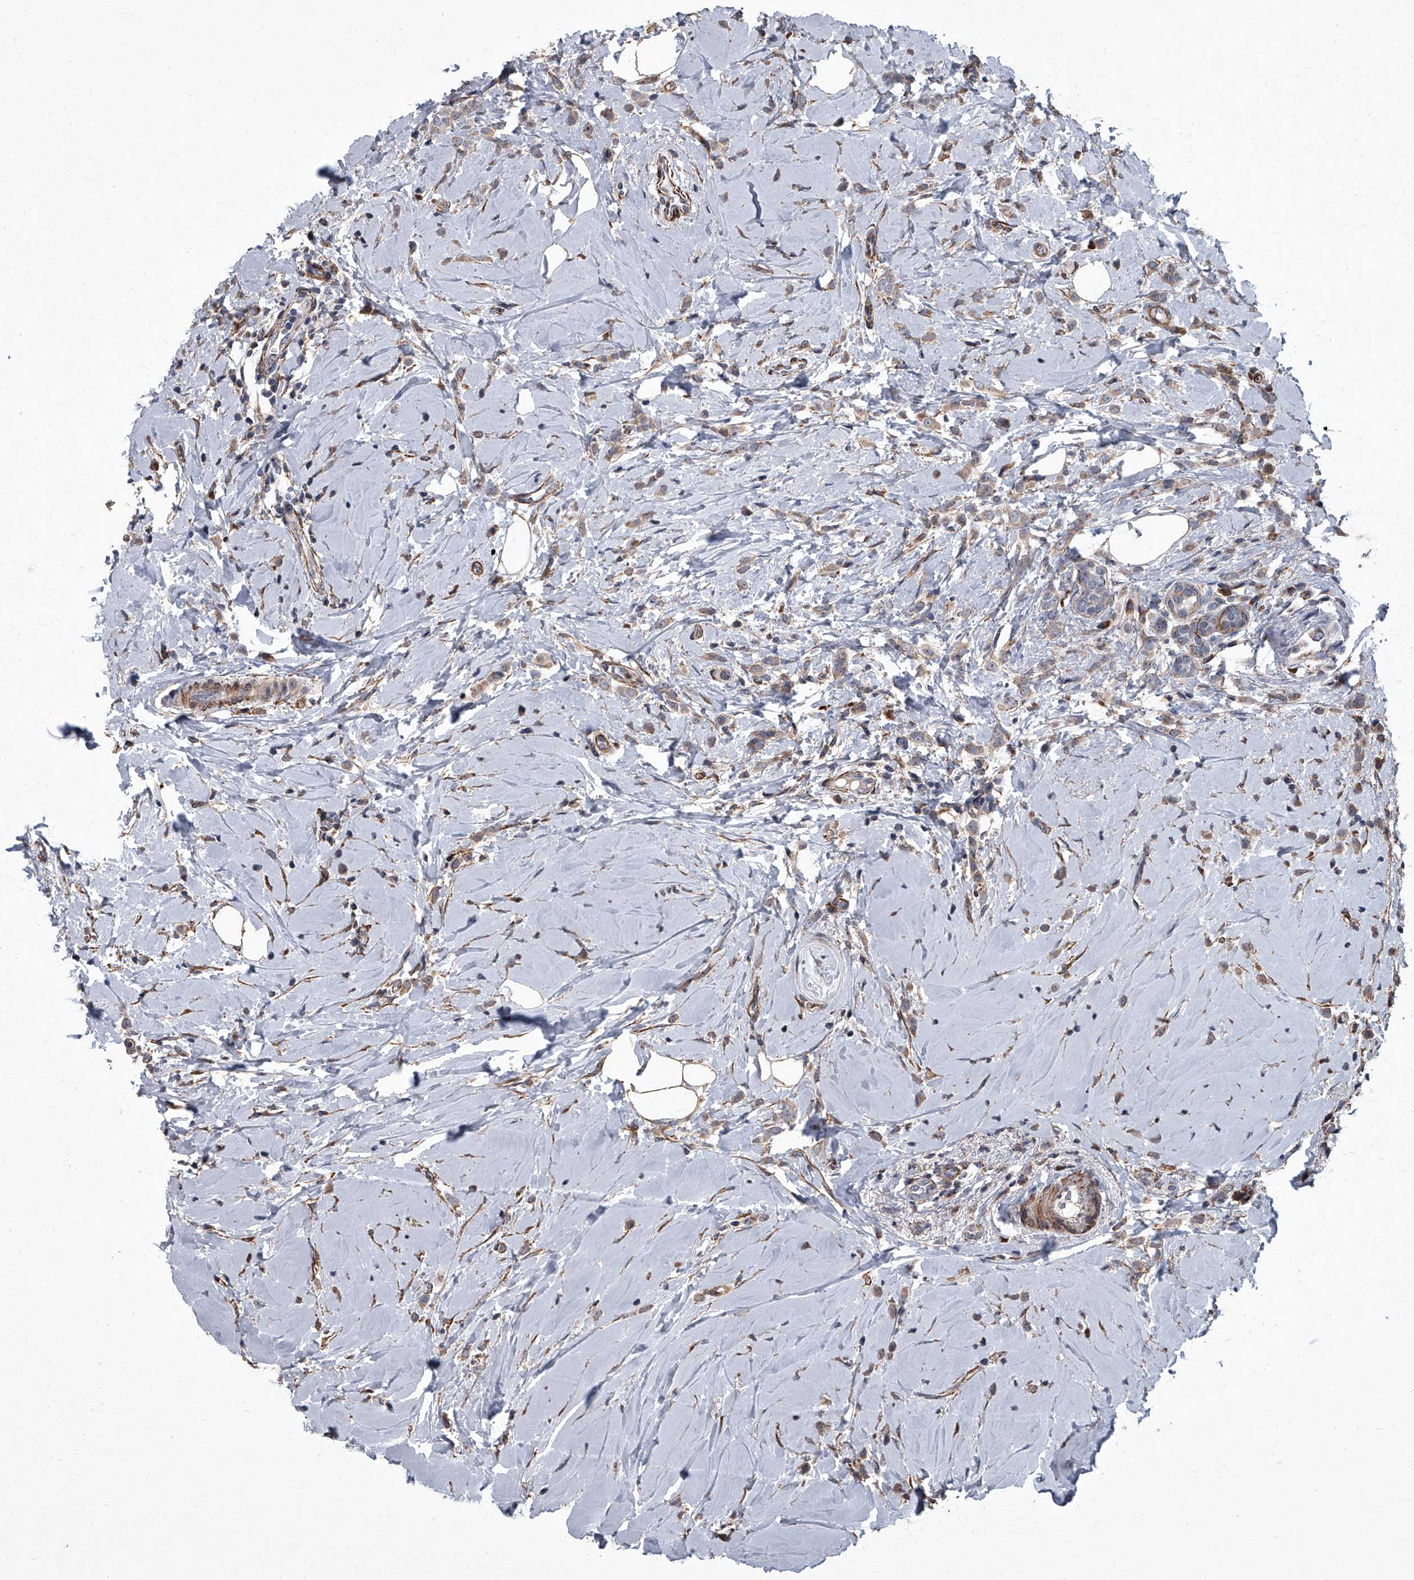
{"staining": {"intensity": "weak", "quantity": ">75%", "location": "cytoplasmic/membranous"}, "tissue": "breast cancer", "cell_type": "Tumor cells", "image_type": "cancer", "snomed": [{"axis": "morphology", "description": "Lobular carcinoma"}, {"axis": "topography", "description": "Breast"}], "caption": "Breast cancer stained with a brown dye shows weak cytoplasmic/membranous positive expression in about >75% of tumor cells.", "gene": "SIRT4", "patient": {"sex": "female", "age": 47}}